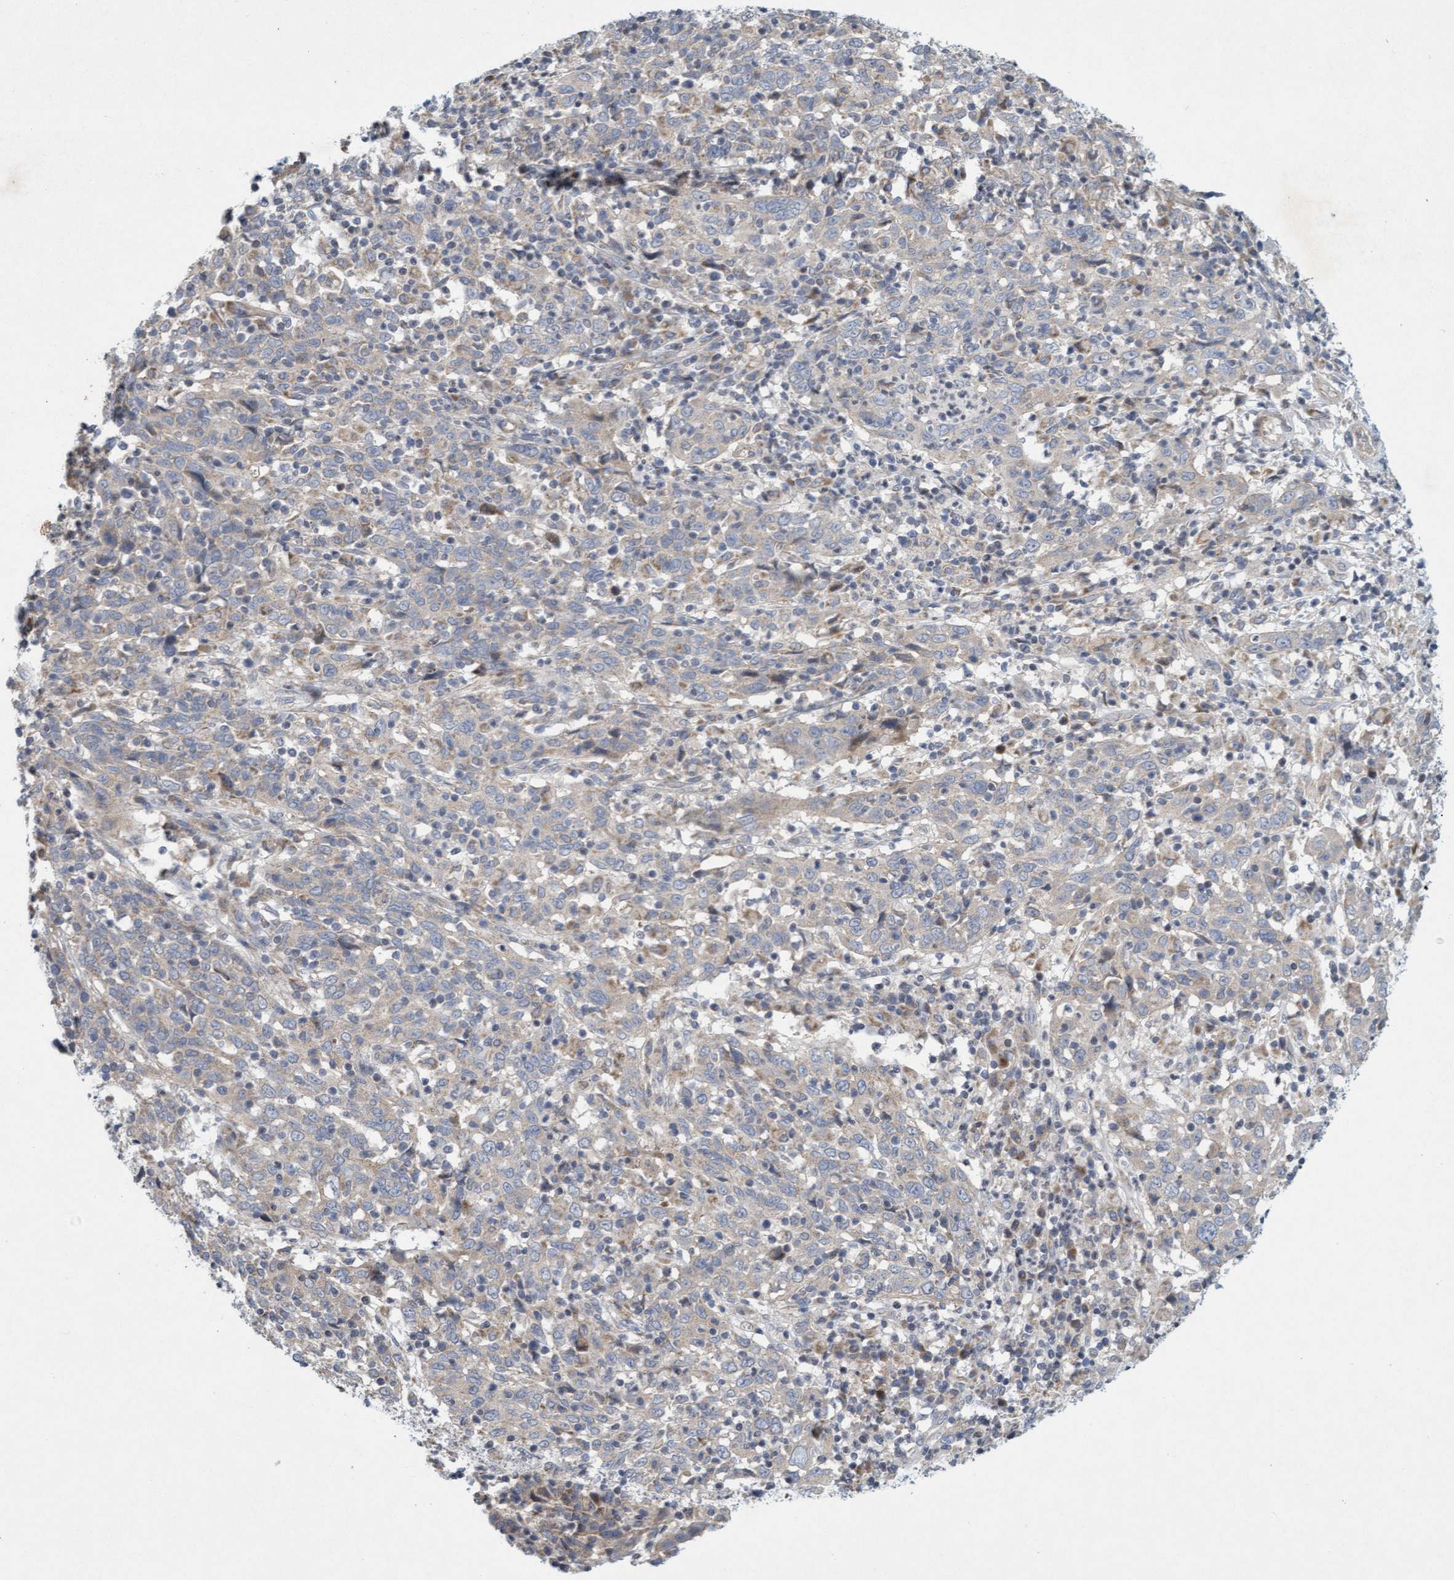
{"staining": {"intensity": "weak", "quantity": "<25%", "location": "cytoplasmic/membranous"}, "tissue": "cervical cancer", "cell_type": "Tumor cells", "image_type": "cancer", "snomed": [{"axis": "morphology", "description": "Squamous cell carcinoma, NOS"}, {"axis": "topography", "description": "Cervix"}], "caption": "High power microscopy histopathology image of an IHC image of cervical squamous cell carcinoma, revealing no significant positivity in tumor cells.", "gene": "DDHD2", "patient": {"sex": "female", "age": 46}}